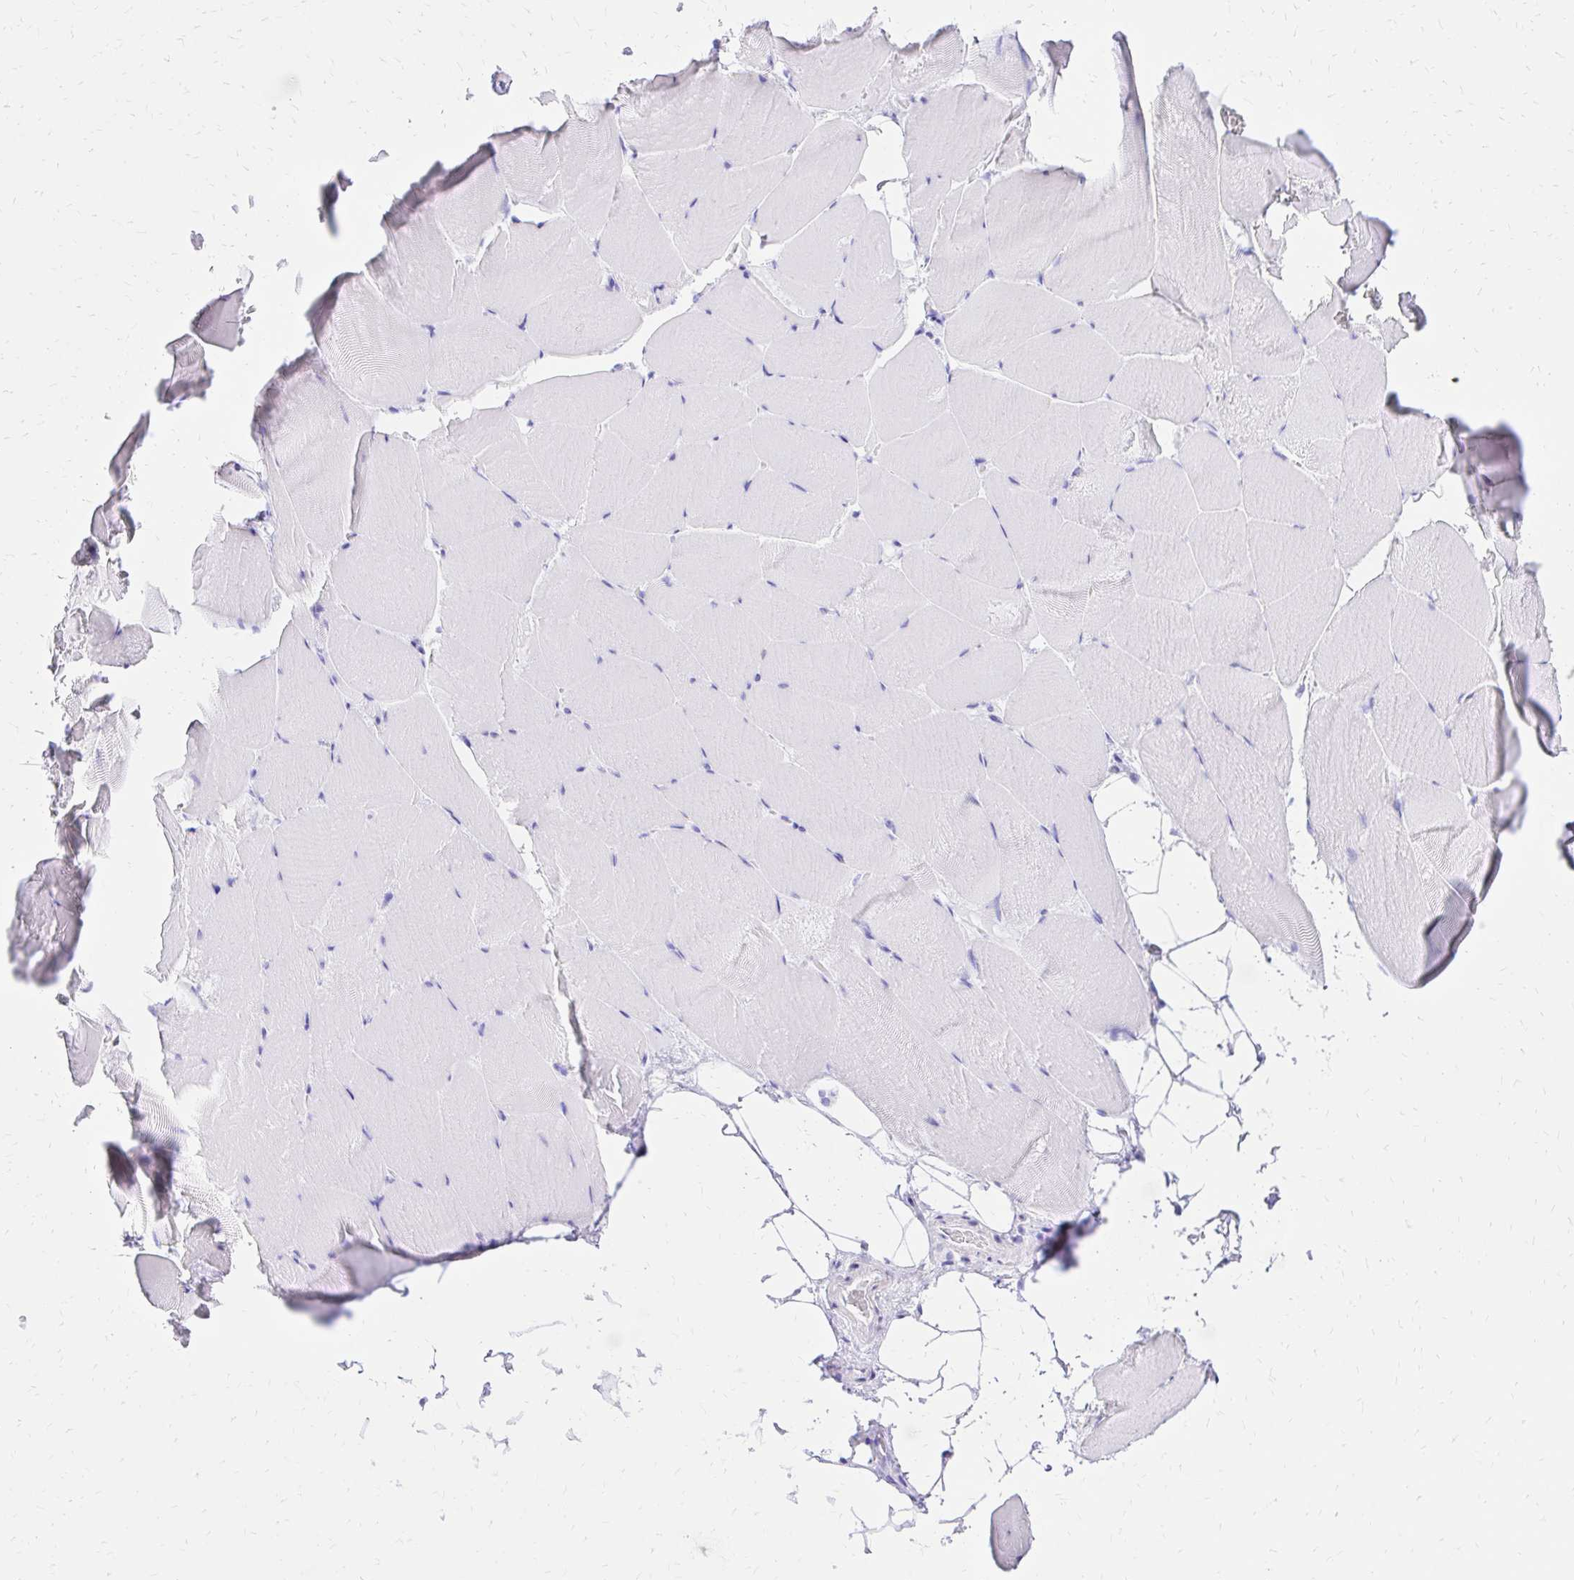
{"staining": {"intensity": "negative", "quantity": "none", "location": "none"}, "tissue": "skeletal muscle", "cell_type": "Myocytes", "image_type": "normal", "snomed": [{"axis": "morphology", "description": "Normal tissue, NOS"}, {"axis": "topography", "description": "Skeletal muscle"}], "caption": "Immunohistochemistry photomicrograph of unremarkable human skeletal muscle stained for a protein (brown), which shows no positivity in myocytes.", "gene": "S100G", "patient": {"sex": "female", "age": 64}}